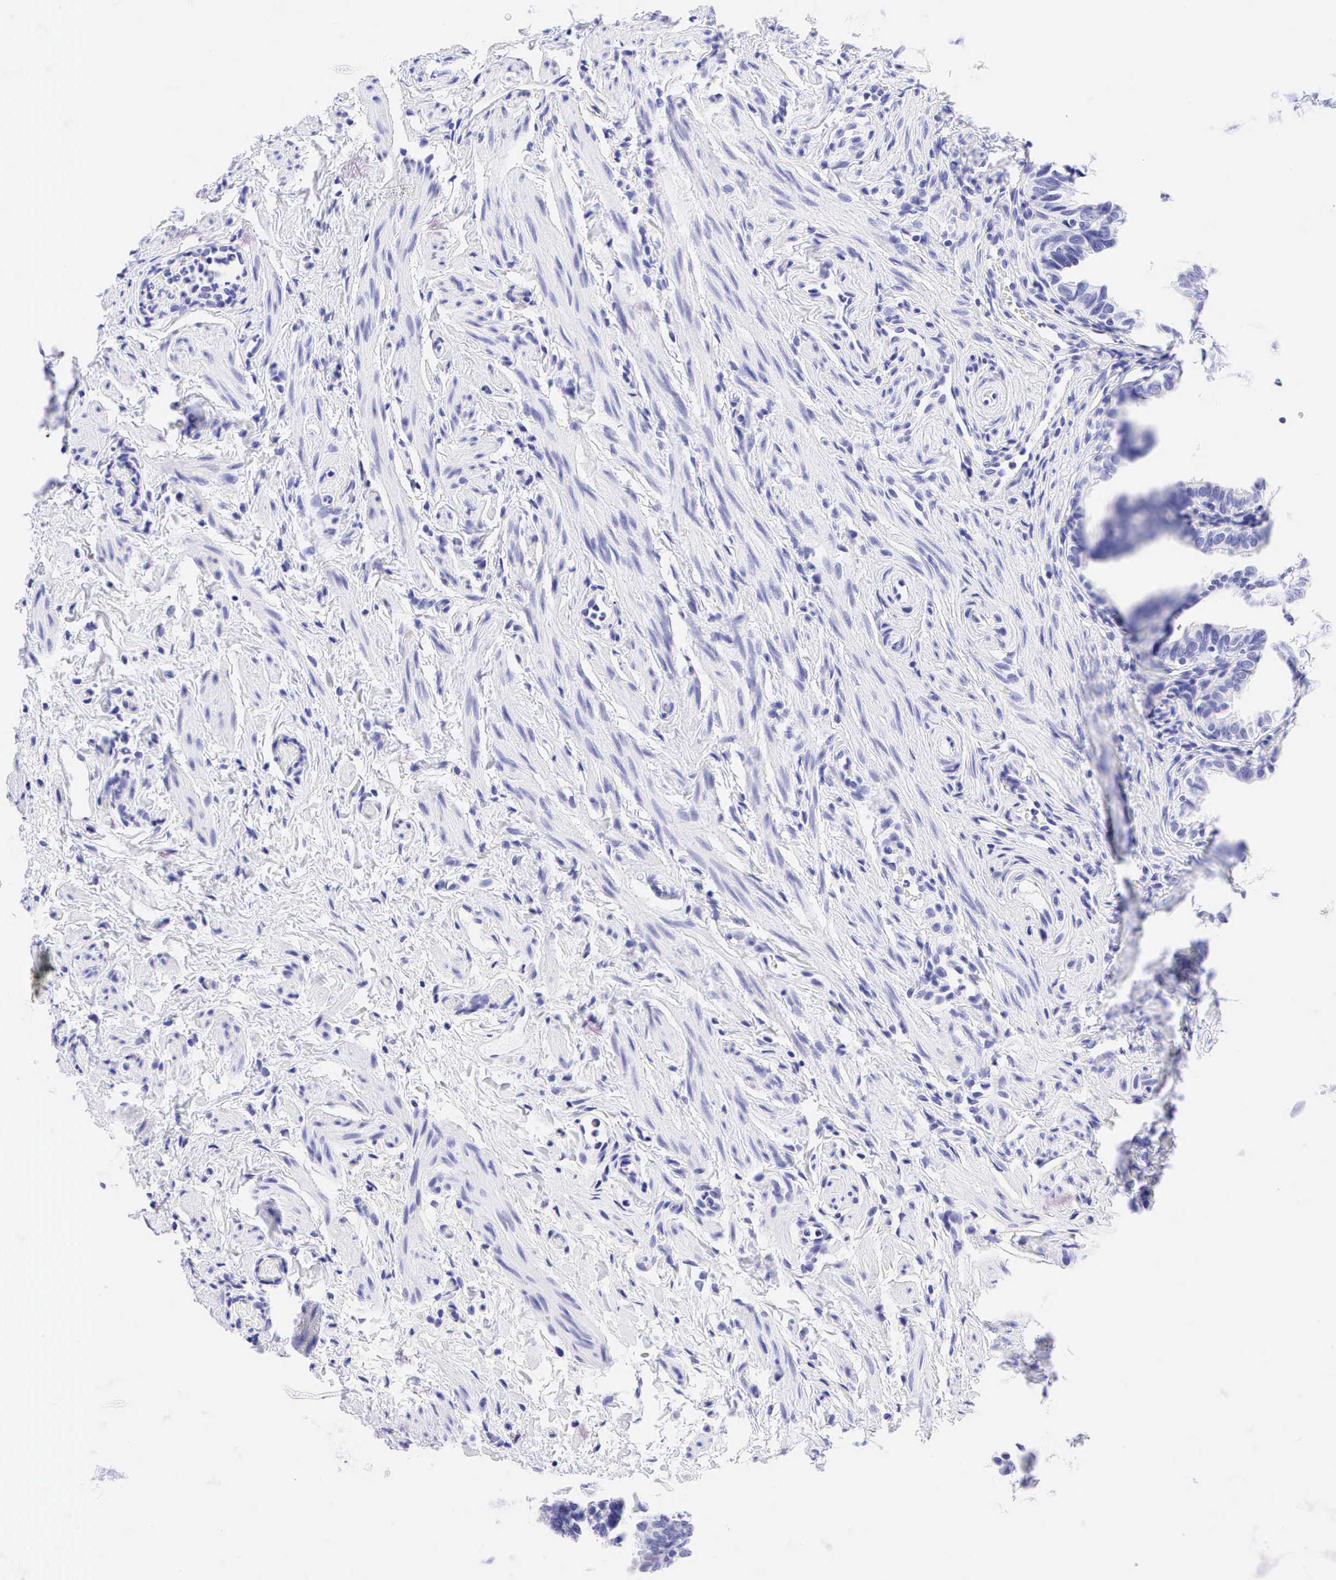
{"staining": {"intensity": "negative", "quantity": "none", "location": "none"}, "tissue": "fallopian tube", "cell_type": "Glandular cells", "image_type": "normal", "snomed": [{"axis": "morphology", "description": "Normal tissue, NOS"}, {"axis": "topography", "description": "Fallopian tube"}], "caption": "A high-resolution photomicrograph shows IHC staining of benign fallopian tube, which displays no significant positivity in glandular cells. (DAB (3,3'-diaminobenzidine) immunohistochemistry, high magnification).", "gene": "KRT20", "patient": {"sex": "female", "age": 41}}